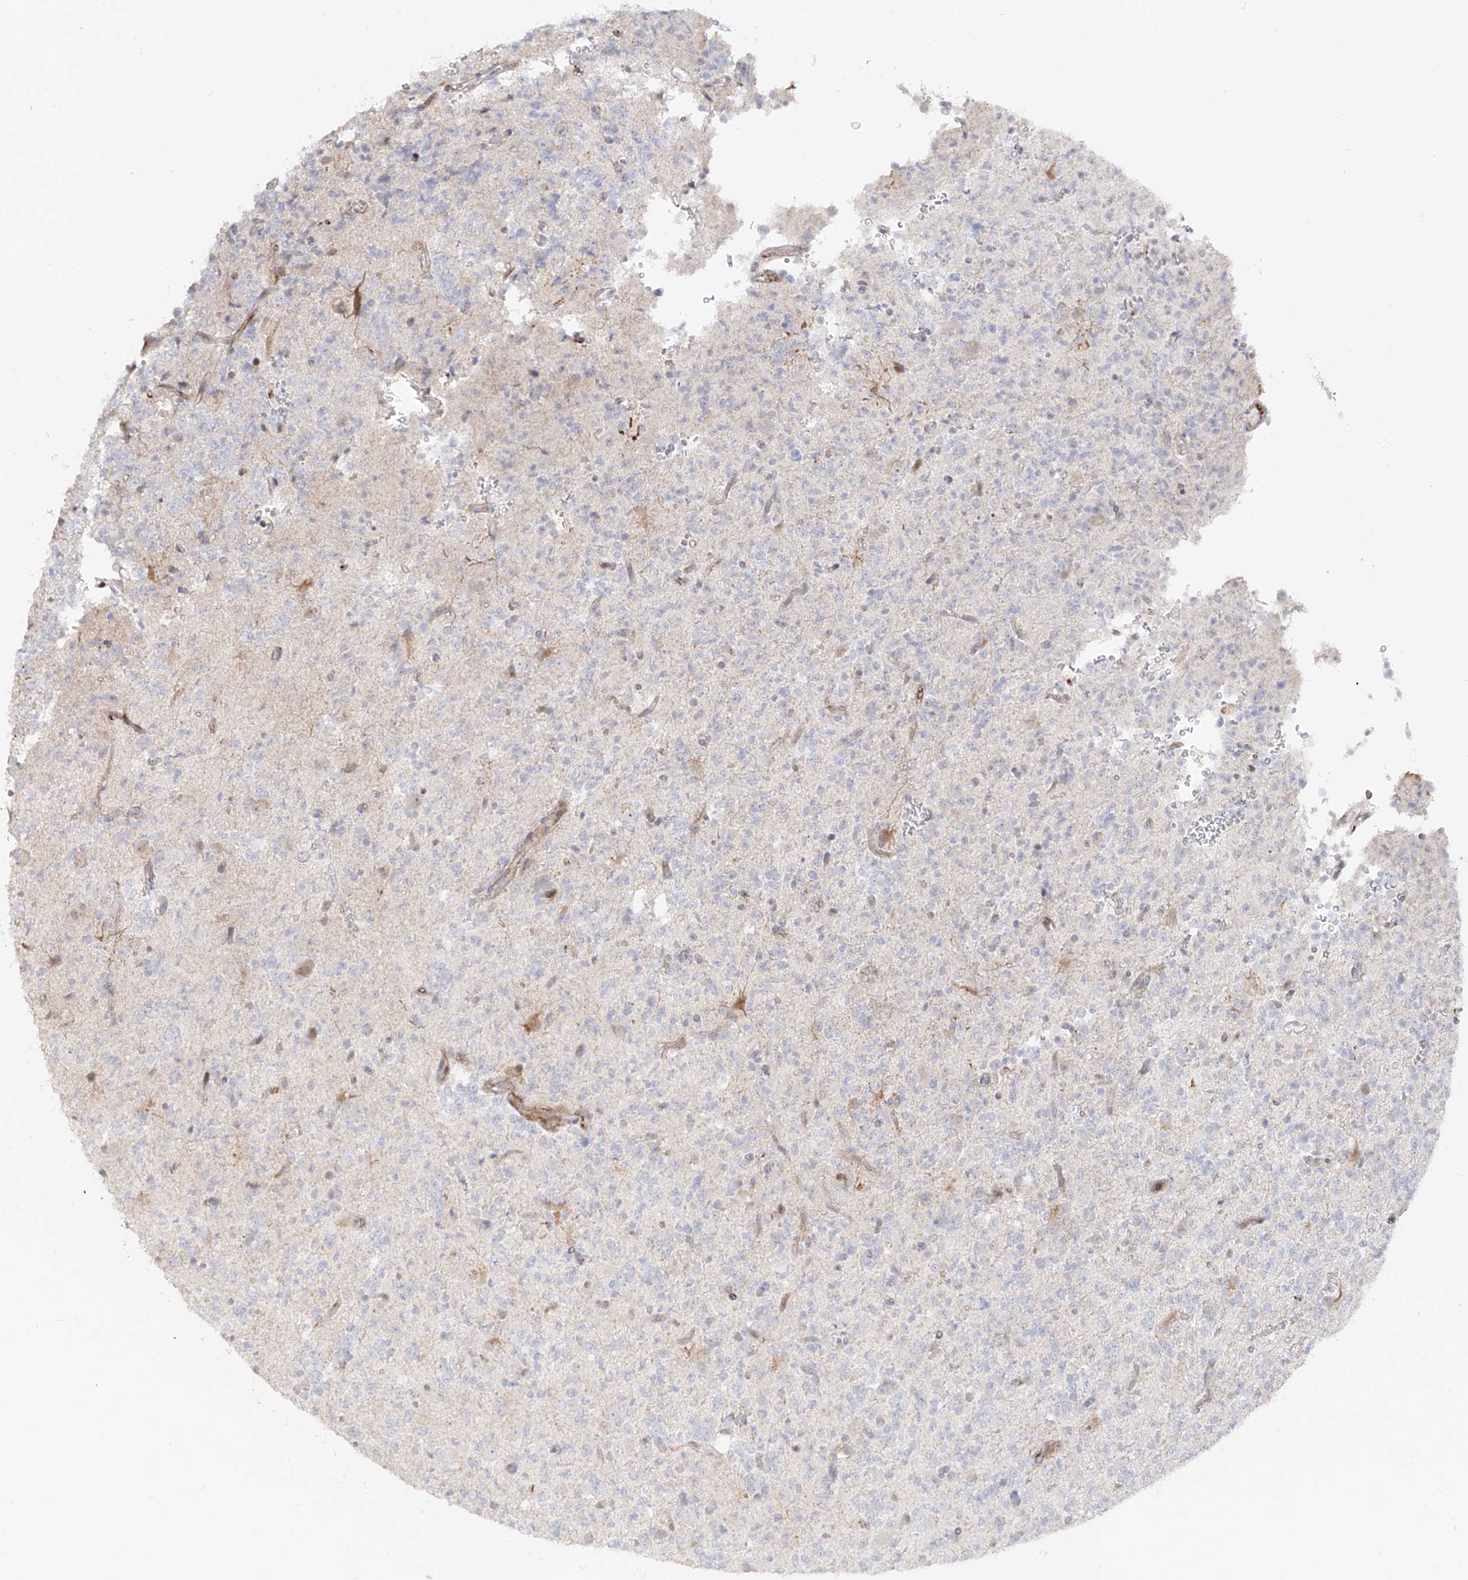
{"staining": {"intensity": "negative", "quantity": "none", "location": "none"}, "tissue": "glioma", "cell_type": "Tumor cells", "image_type": "cancer", "snomed": [{"axis": "morphology", "description": "Glioma, malignant, High grade"}, {"axis": "topography", "description": "Brain"}], "caption": "DAB immunohistochemical staining of malignant glioma (high-grade) reveals no significant expression in tumor cells.", "gene": "ZNF180", "patient": {"sex": "female", "age": 62}}